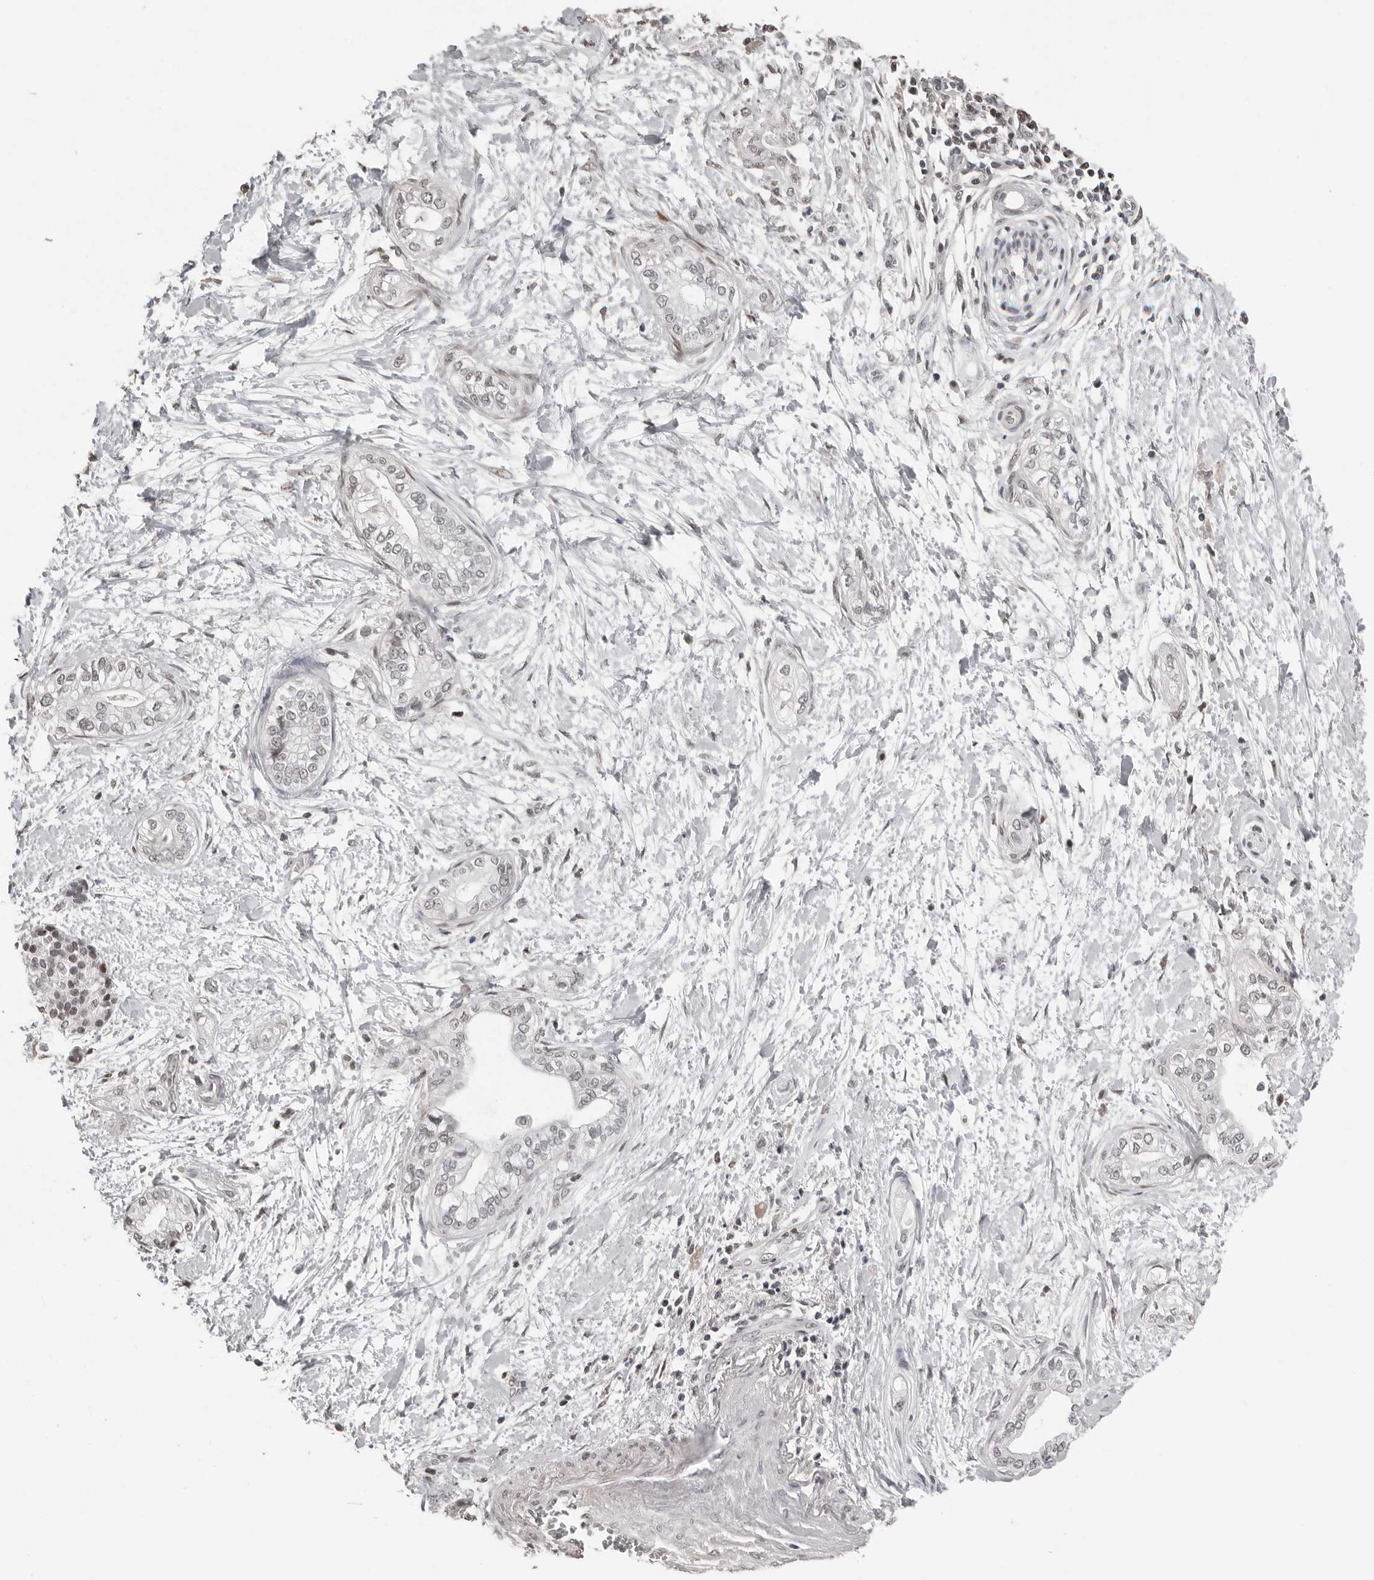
{"staining": {"intensity": "negative", "quantity": "none", "location": "none"}, "tissue": "pancreatic cancer", "cell_type": "Tumor cells", "image_type": "cancer", "snomed": [{"axis": "morphology", "description": "Adenocarcinoma, NOS"}, {"axis": "topography", "description": "Pancreas"}], "caption": "The immunohistochemistry micrograph has no significant staining in tumor cells of pancreatic cancer tissue. (DAB immunohistochemistry visualized using brightfield microscopy, high magnification).", "gene": "ORC1", "patient": {"sex": "male", "age": 68}}